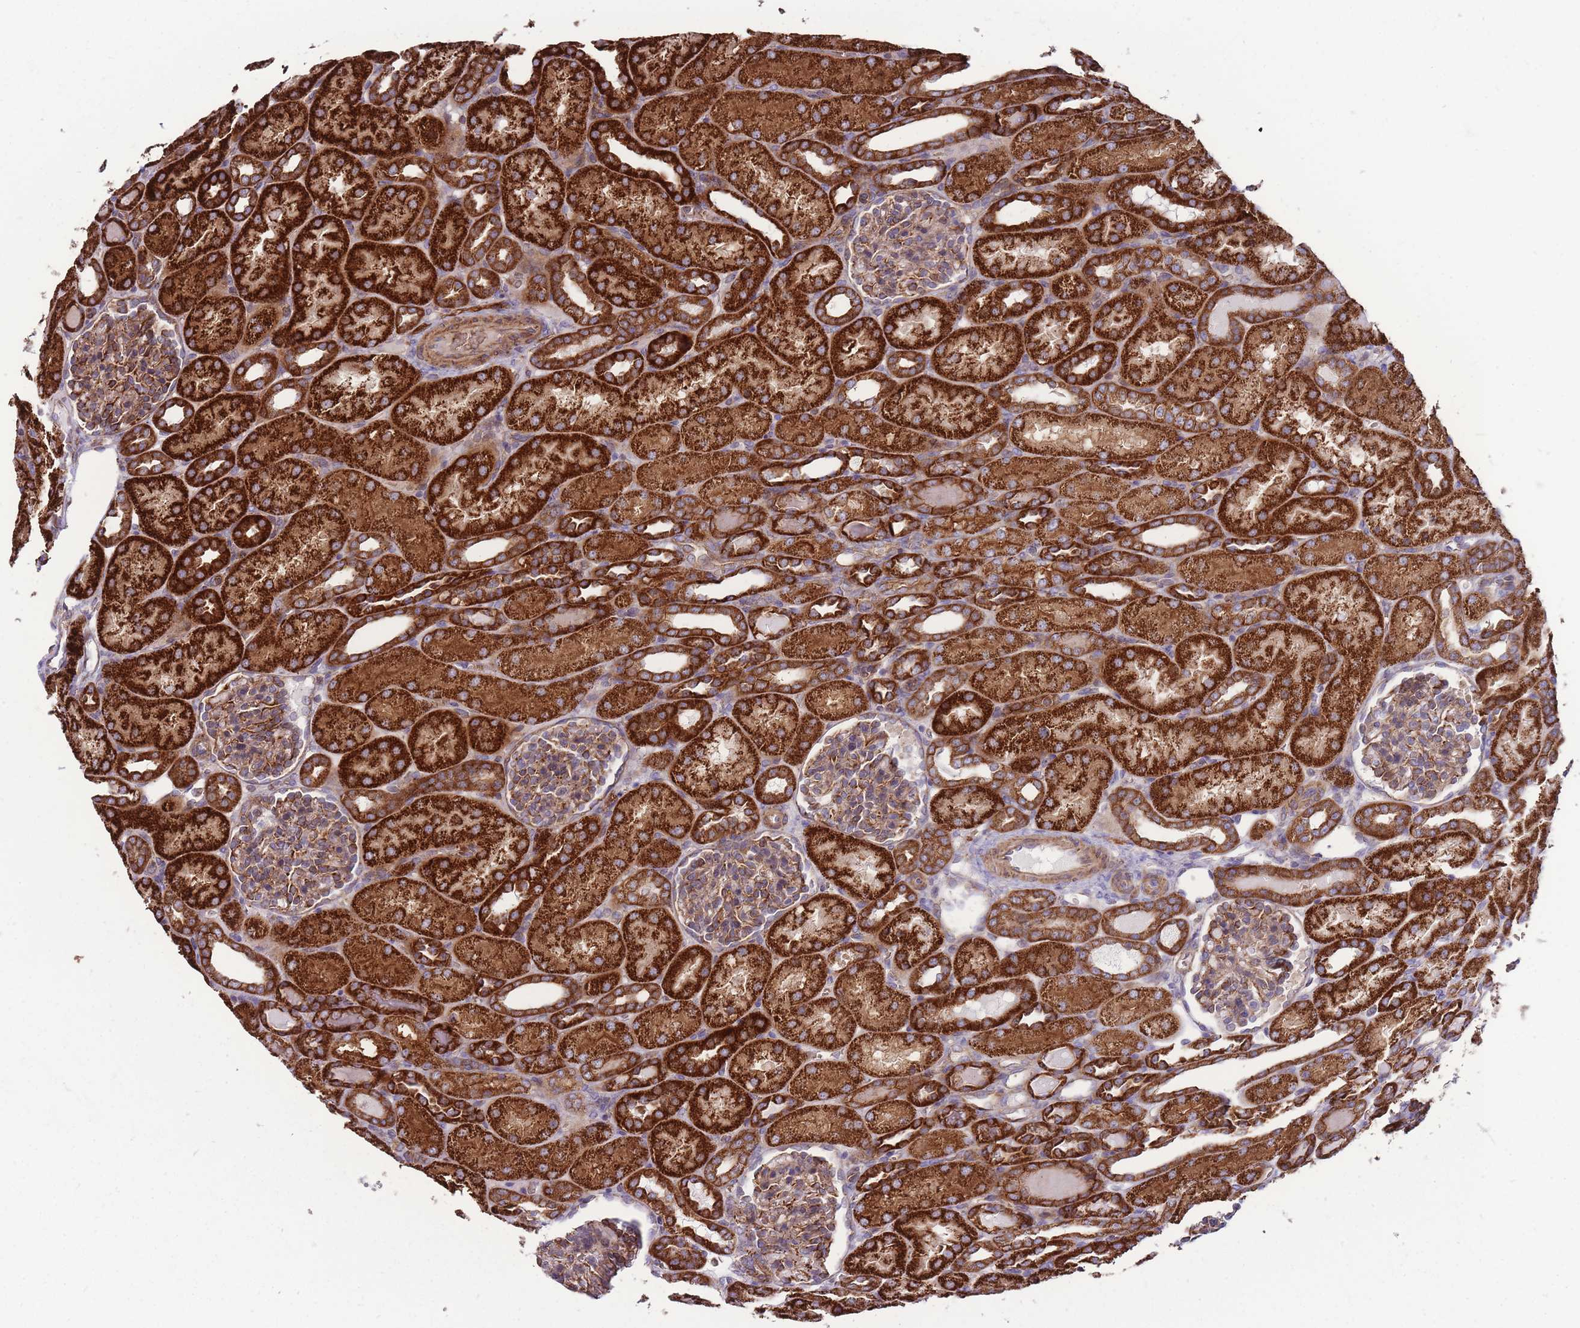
{"staining": {"intensity": "moderate", "quantity": ">75%", "location": "cytoplasmic/membranous"}, "tissue": "kidney", "cell_type": "Cells in glomeruli", "image_type": "normal", "snomed": [{"axis": "morphology", "description": "Normal tissue, NOS"}, {"axis": "topography", "description": "Kidney"}], "caption": "The photomicrograph shows staining of normal kidney, revealing moderate cytoplasmic/membranous protein expression (brown color) within cells in glomeruli.", "gene": "ANKRD10", "patient": {"sex": "male", "age": 1}}